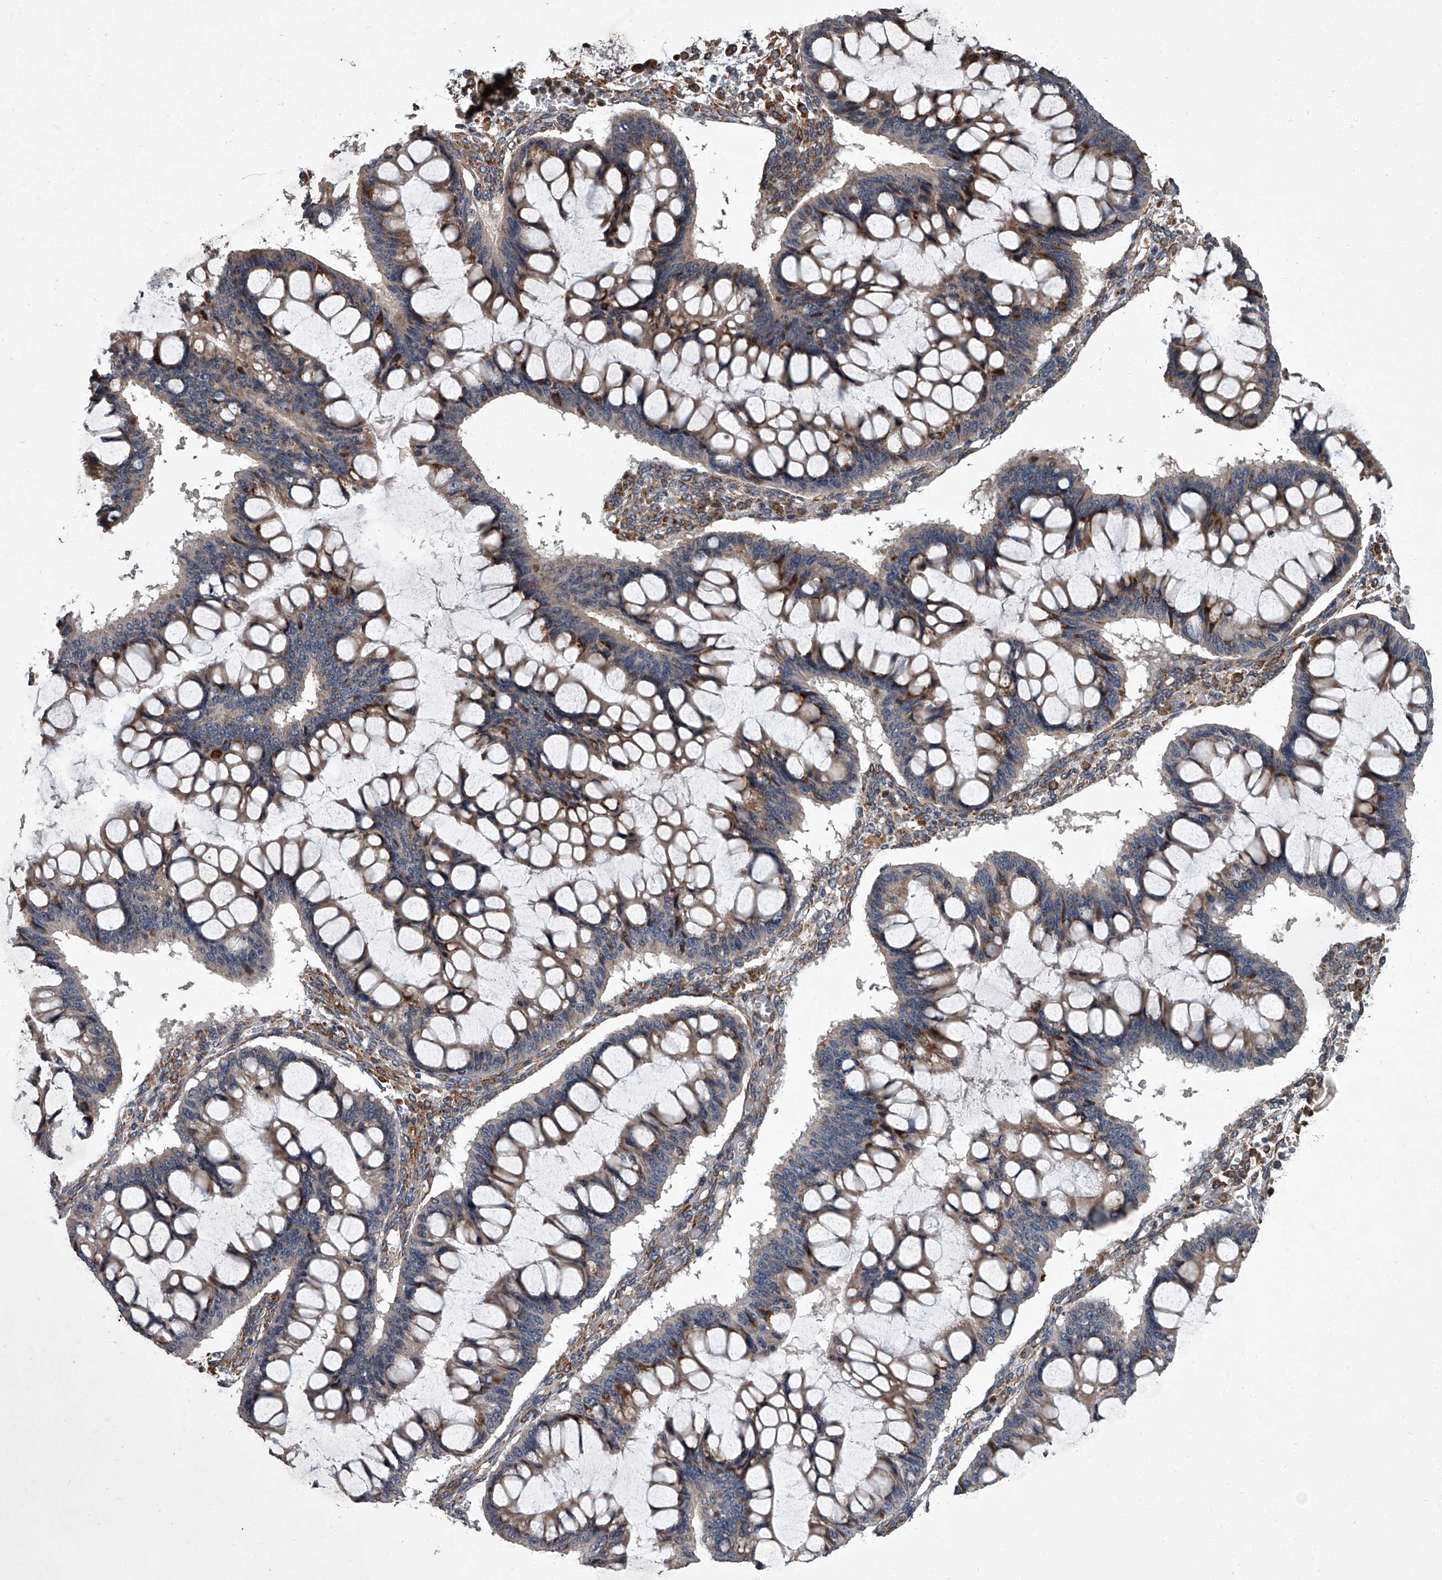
{"staining": {"intensity": "moderate", "quantity": "25%-75%", "location": "cytoplasmic/membranous"}, "tissue": "ovarian cancer", "cell_type": "Tumor cells", "image_type": "cancer", "snomed": [{"axis": "morphology", "description": "Cystadenocarcinoma, mucinous, NOS"}, {"axis": "topography", "description": "Ovary"}], "caption": "Immunohistochemistry image of neoplastic tissue: mucinous cystadenocarcinoma (ovarian) stained using immunohistochemistry (IHC) reveals medium levels of moderate protein expression localized specifically in the cytoplasmic/membranous of tumor cells, appearing as a cytoplasmic/membranous brown color.", "gene": "SIRT4", "patient": {"sex": "female", "age": 73}}